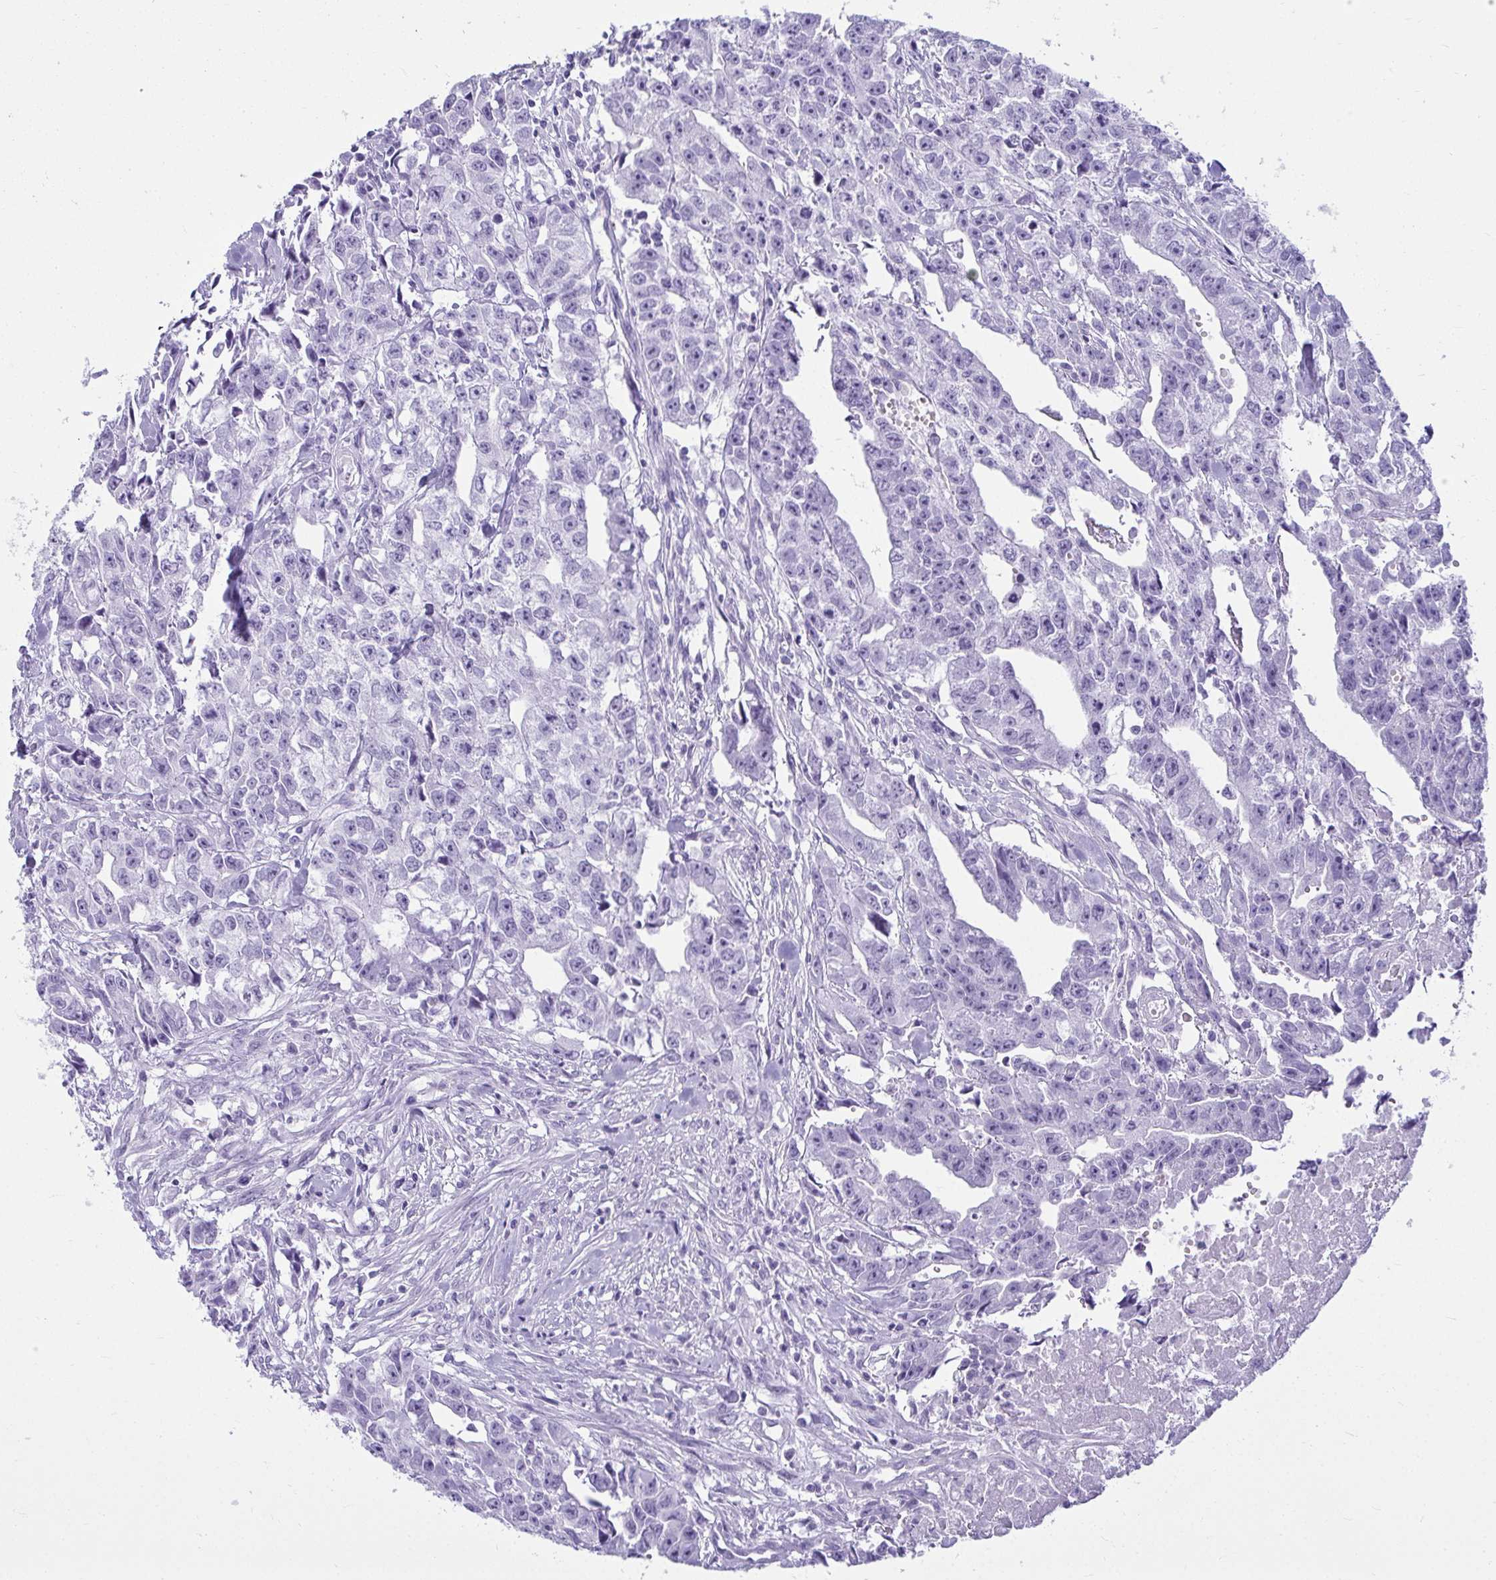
{"staining": {"intensity": "negative", "quantity": "none", "location": "none"}, "tissue": "testis cancer", "cell_type": "Tumor cells", "image_type": "cancer", "snomed": [{"axis": "morphology", "description": "Carcinoma, Embryonal, NOS"}, {"axis": "morphology", "description": "Teratoma, malignant, NOS"}, {"axis": "topography", "description": "Testis"}], "caption": "A photomicrograph of human testis cancer (teratoma (malignant)) is negative for staining in tumor cells.", "gene": "CLGN", "patient": {"sex": "male", "age": 24}}